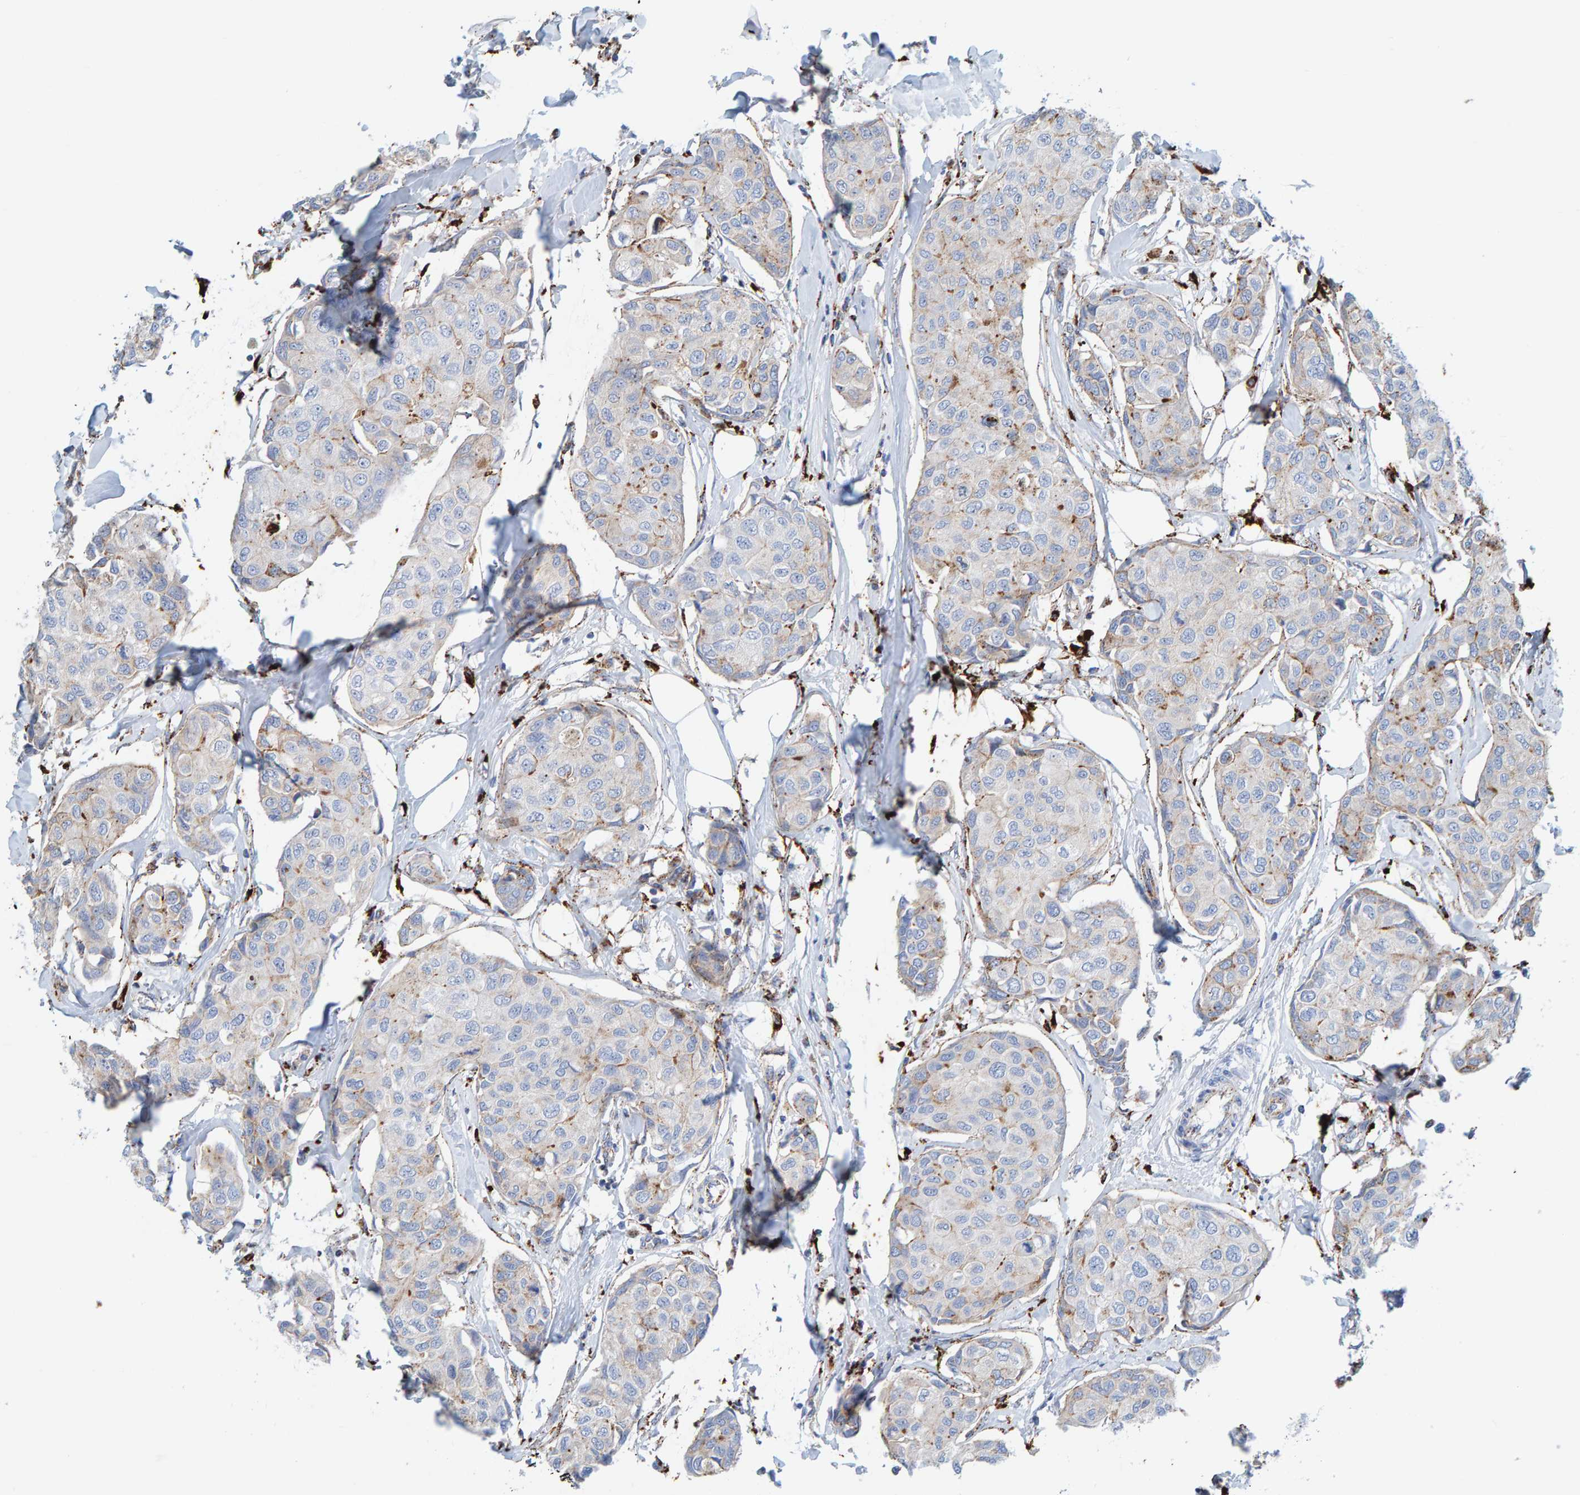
{"staining": {"intensity": "weak", "quantity": "<25%", "location": "cytoplasmic/membranous"}, "tissue": "breast cancer", "cell_type": "Tumor cells", "image_type": "cancer", "snomed": [{"axis": "morphology", "description": "Duct carcinoma"}, {"axis": "topography", "description": "Breast"}], "caption": "Tumor cells are negative for protein expression in human infiltrating ductal carcinoma (breast).", "gene": "BIN3", "patient": {"sex": "female", "age": 80}}